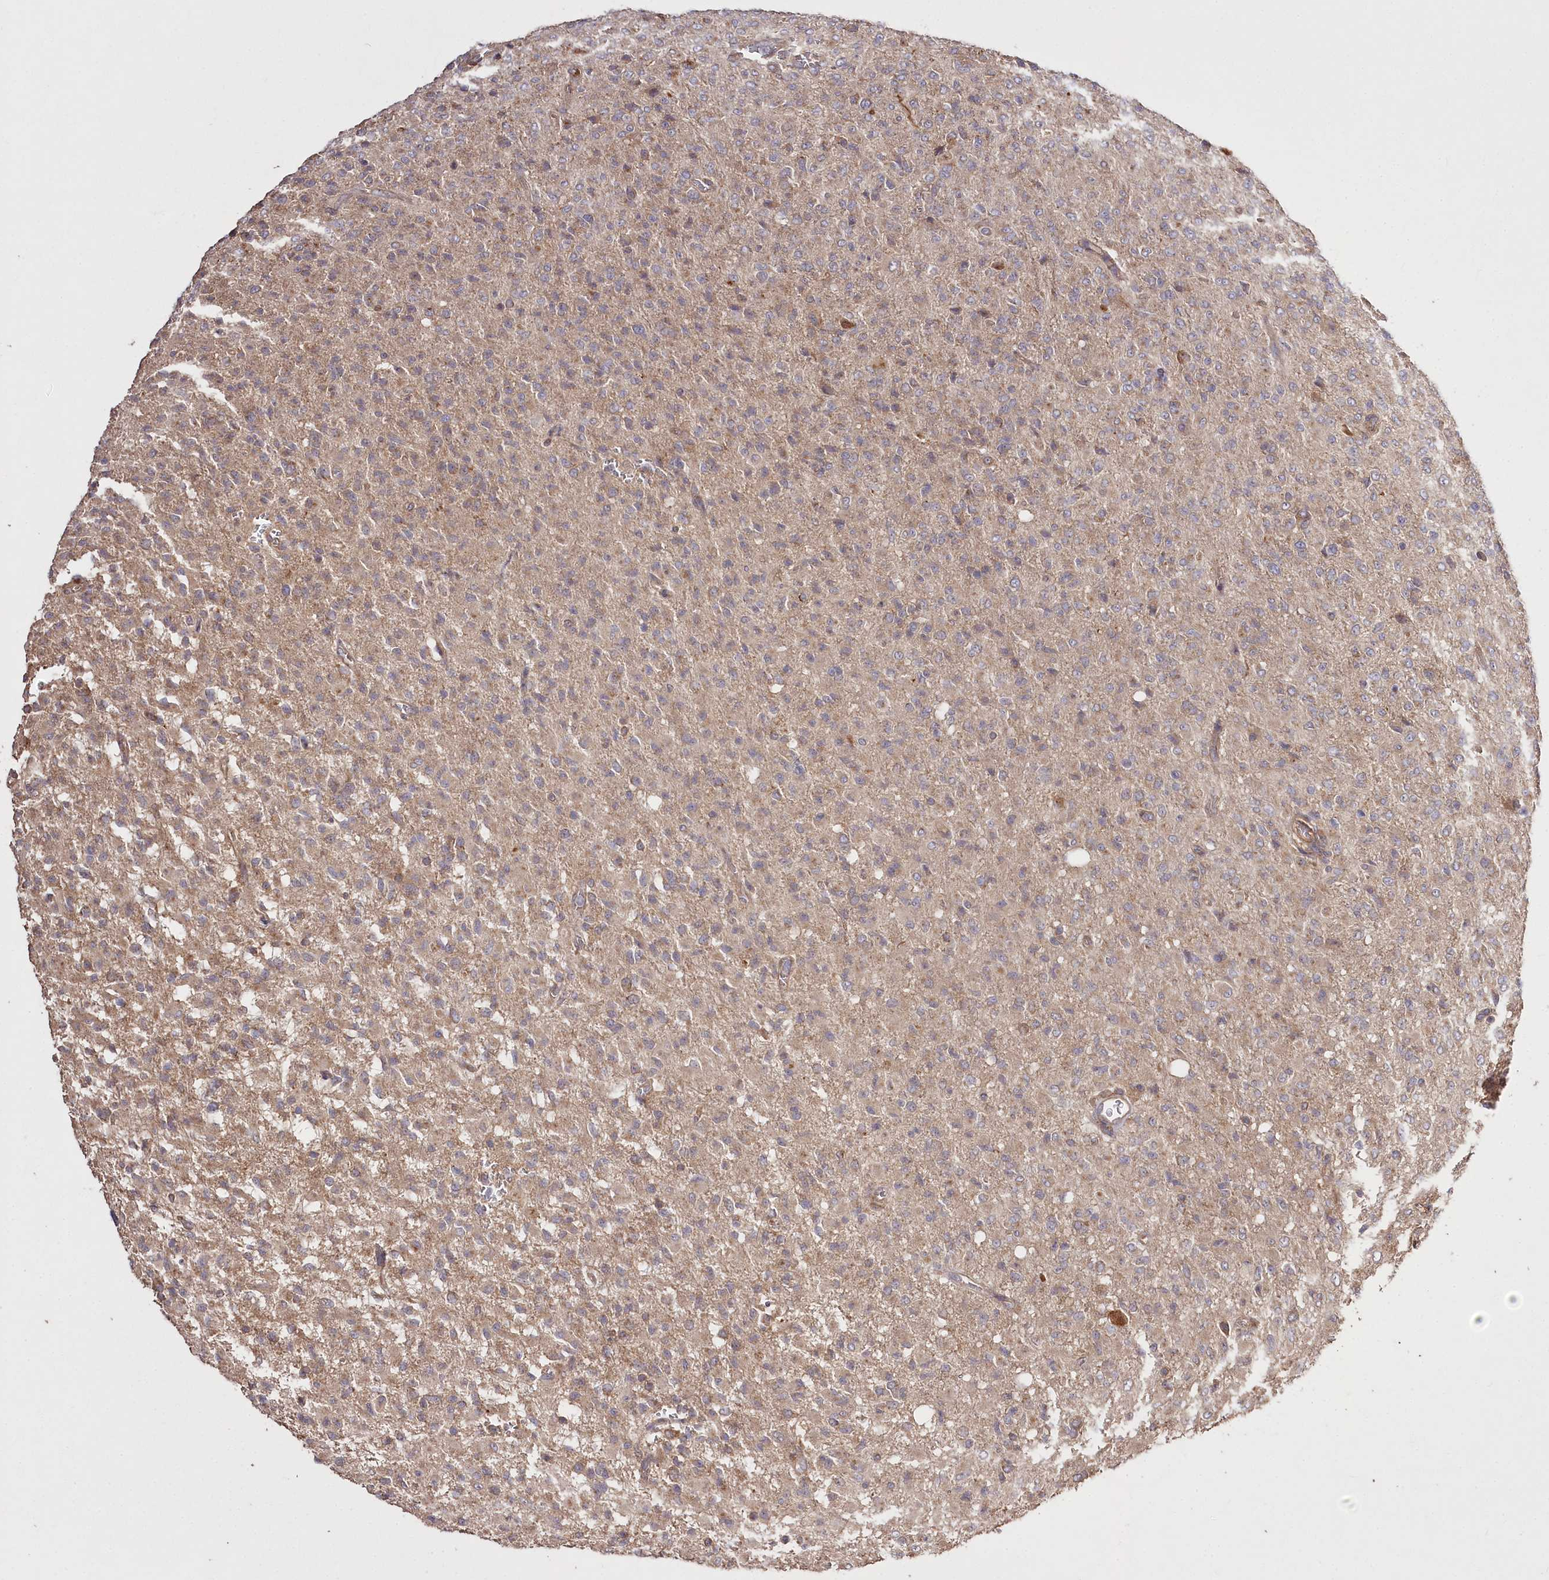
{"staining": {"intensity": "weak", "quantity": ">75%", "location": "cytoplasmic/membranous"}, "tissue": "glioma", "cell_type": "Tumor cells", "image_type": "cancer", "snomed": [{"axis": "morphology", "description": "Glioma, malignant, High grade"}, {"axis": "topography", "description": "Brain"}], "caption": "Glioma tissue demonstrates weak cytoplasmic/membranous positivity in about >75% of tumor cells", "gene": "PRSS53", "patient": {"sex": "female", "age": 57}}